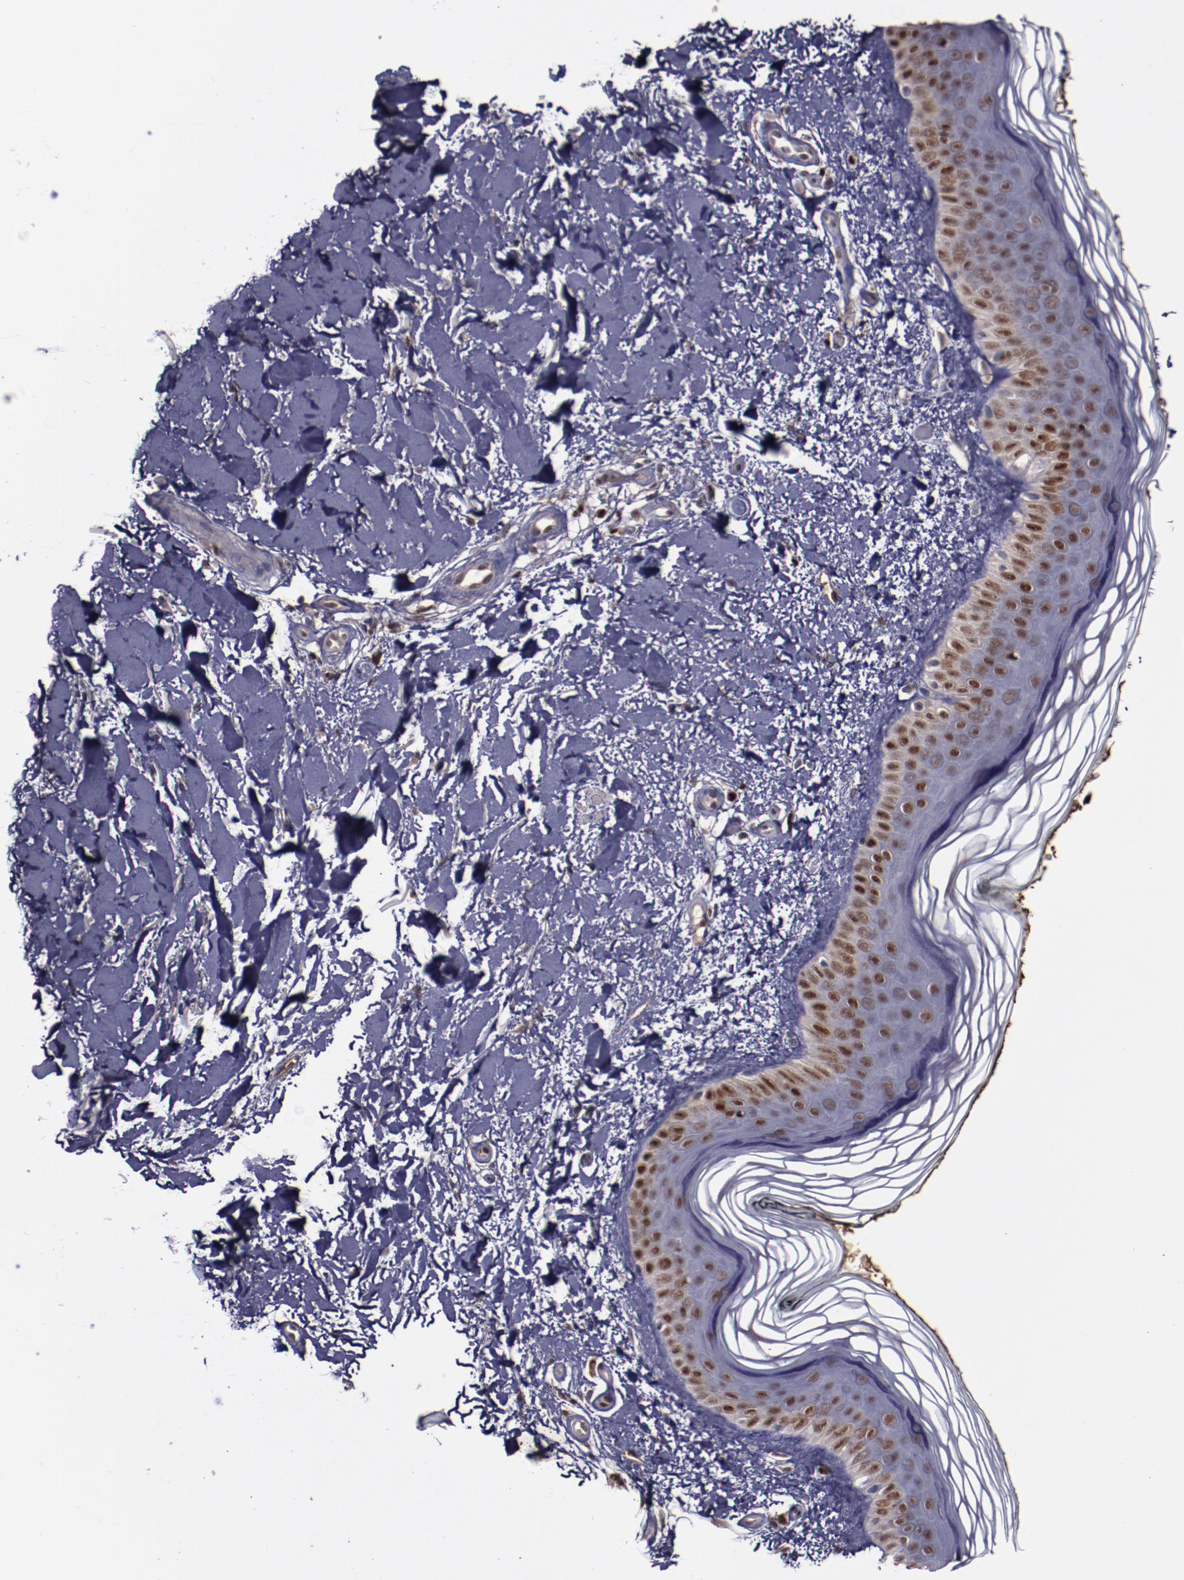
{"staining": {"intensity": "negative", "quantity": "none", "location": "none"}, "tissue": "skin", "cell_type": "Fibroblasts", "image_type": "normal", "snomed": [{"axis": "morphology", "description": "Normal tissue, NOS"}, {"axis": "topography", "description": "Skin"}], "caption": "Immunohistochemistry of benign skin shows no staining in fibroblasts.", "gene": "CHEK2", "patient": {"sex": "female", "age": 19}}